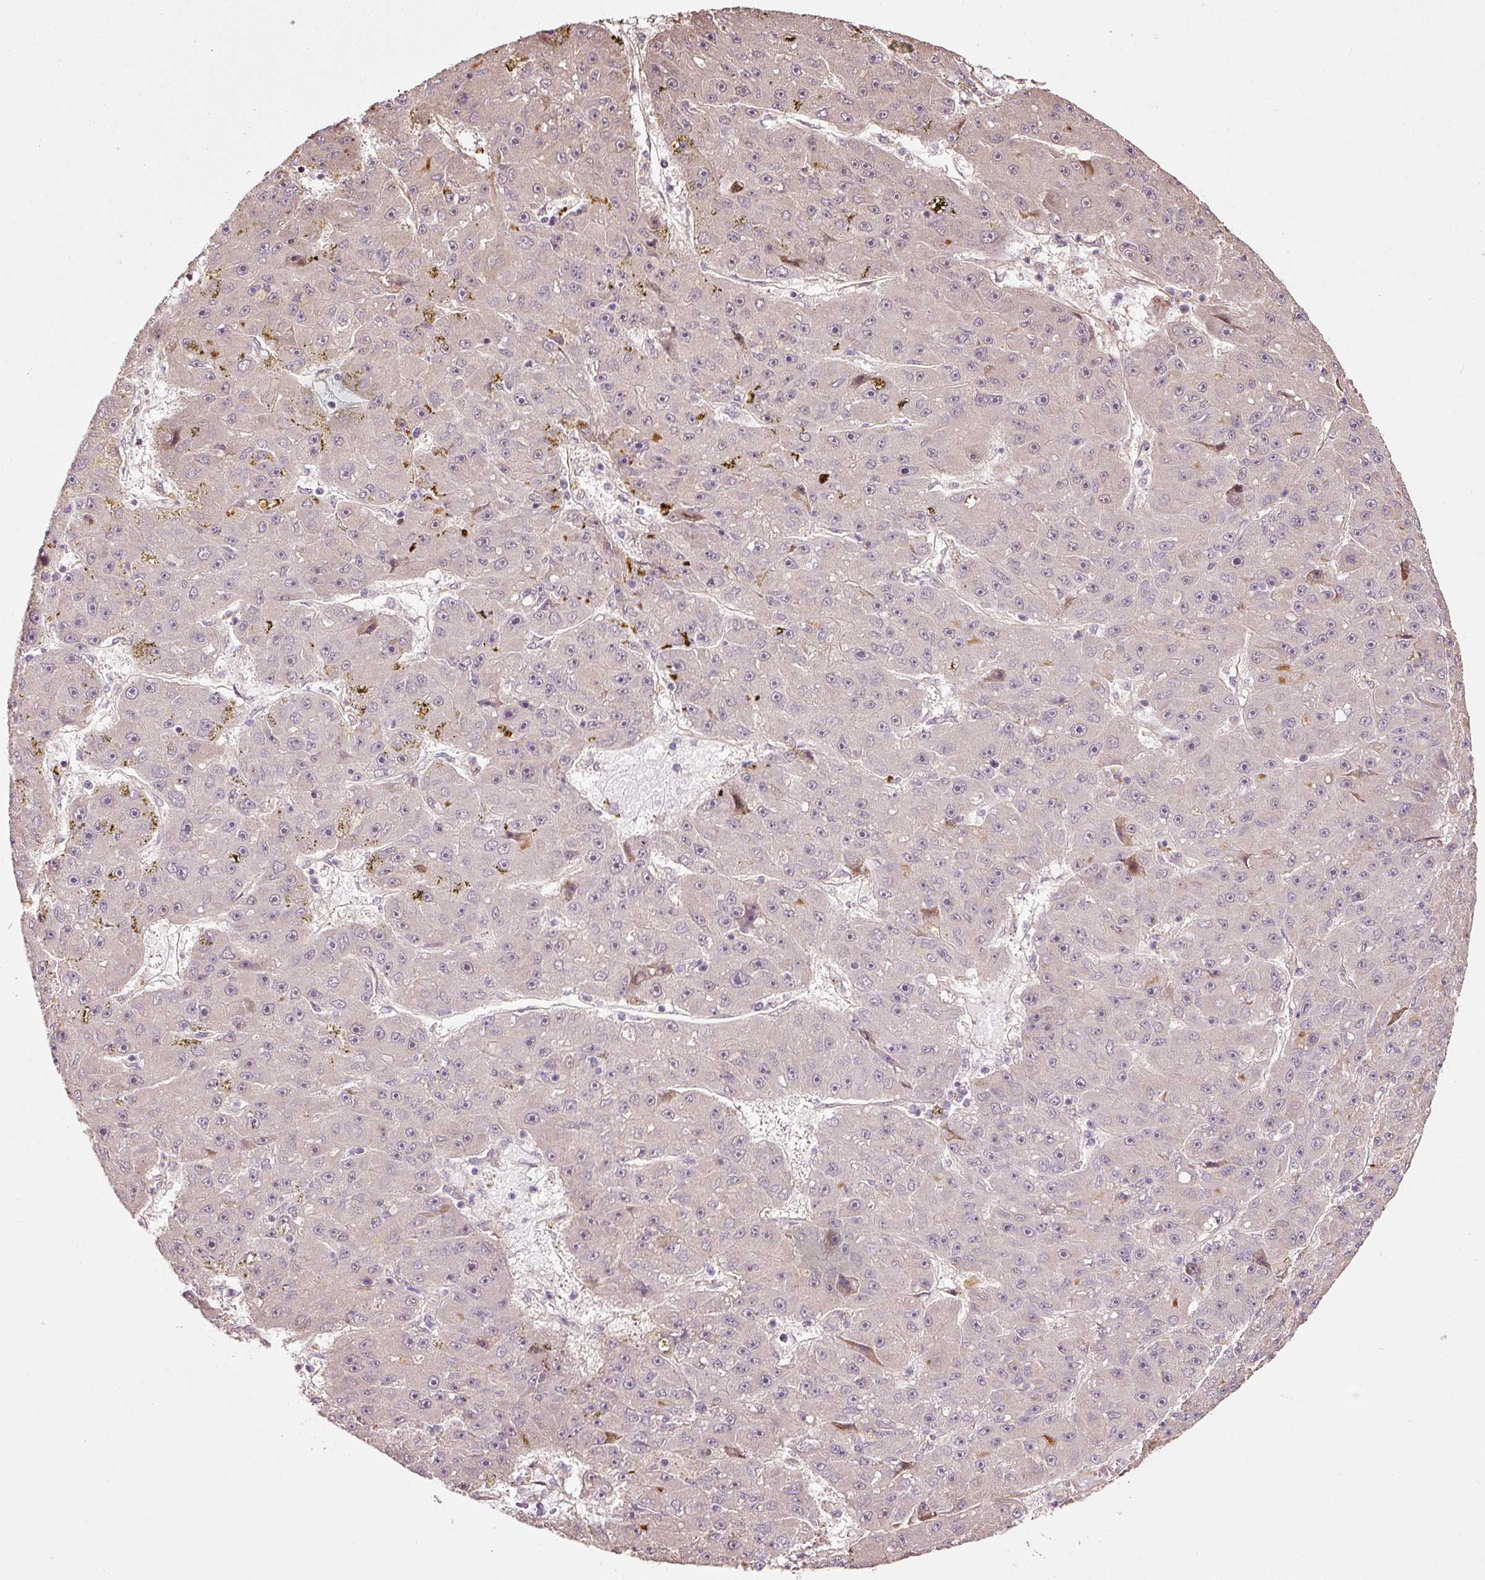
{"staining": {"intensity": "negative", "quantity": "none", "location": "none"}, "tissue": "liver cancer", "cell_type": "Tumor cells", "image_type": "cancer", "snomed": [{"axis": "morphology", "description": "Carcinoma, Hepatocellular, NOS"}, {"axis": "topography", "description": "Liver"}], "caption": "IHC micrograph of human liver cancer (hepatocellular carcinoma) stained for a protein (brown), which exhibits no expression in tumor cells.", "gene": "ETF1", "patient": {"sex": "male", "age": 67}}